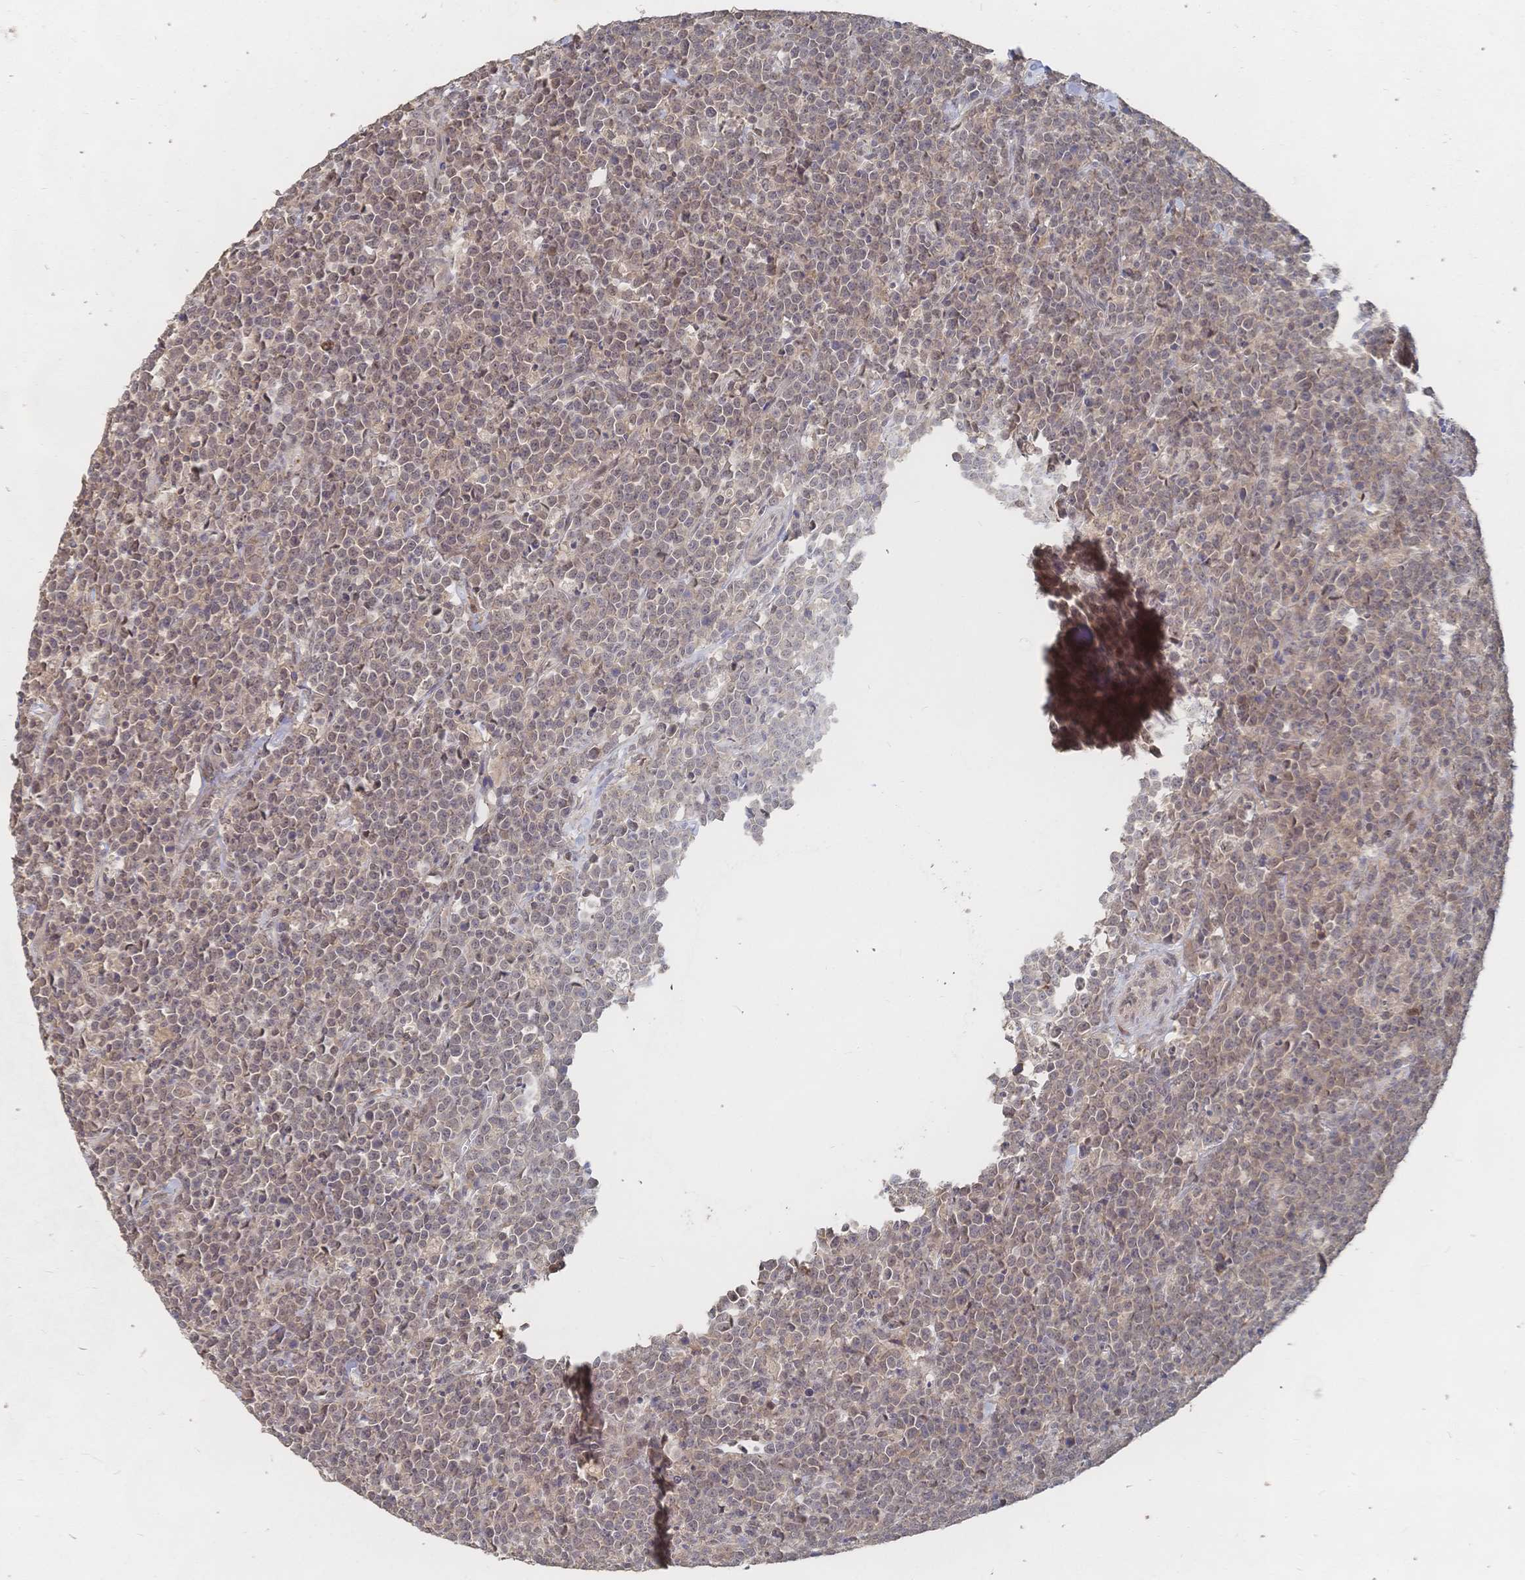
{"staining": {"intensity": "weak", "quantity": "25%-75%", "location": "cytoplasmic/membranous,nuclear"}, "tissue": "lymphoma", "cell_type": "Tumor cells", "image_type": "cancer", "snomed": [{"axis": "morphology", "description": "Malignant lymphoma, non-Hodgkin's type, High grade"}, {"axis": "topography", "description": "Small intestine"}], "caption": "Lymphoma stained with a protein marker reveals weak staining in tumor cells.", "gene": "LRP5", "patient": {"sex": "female", "age": 56}}